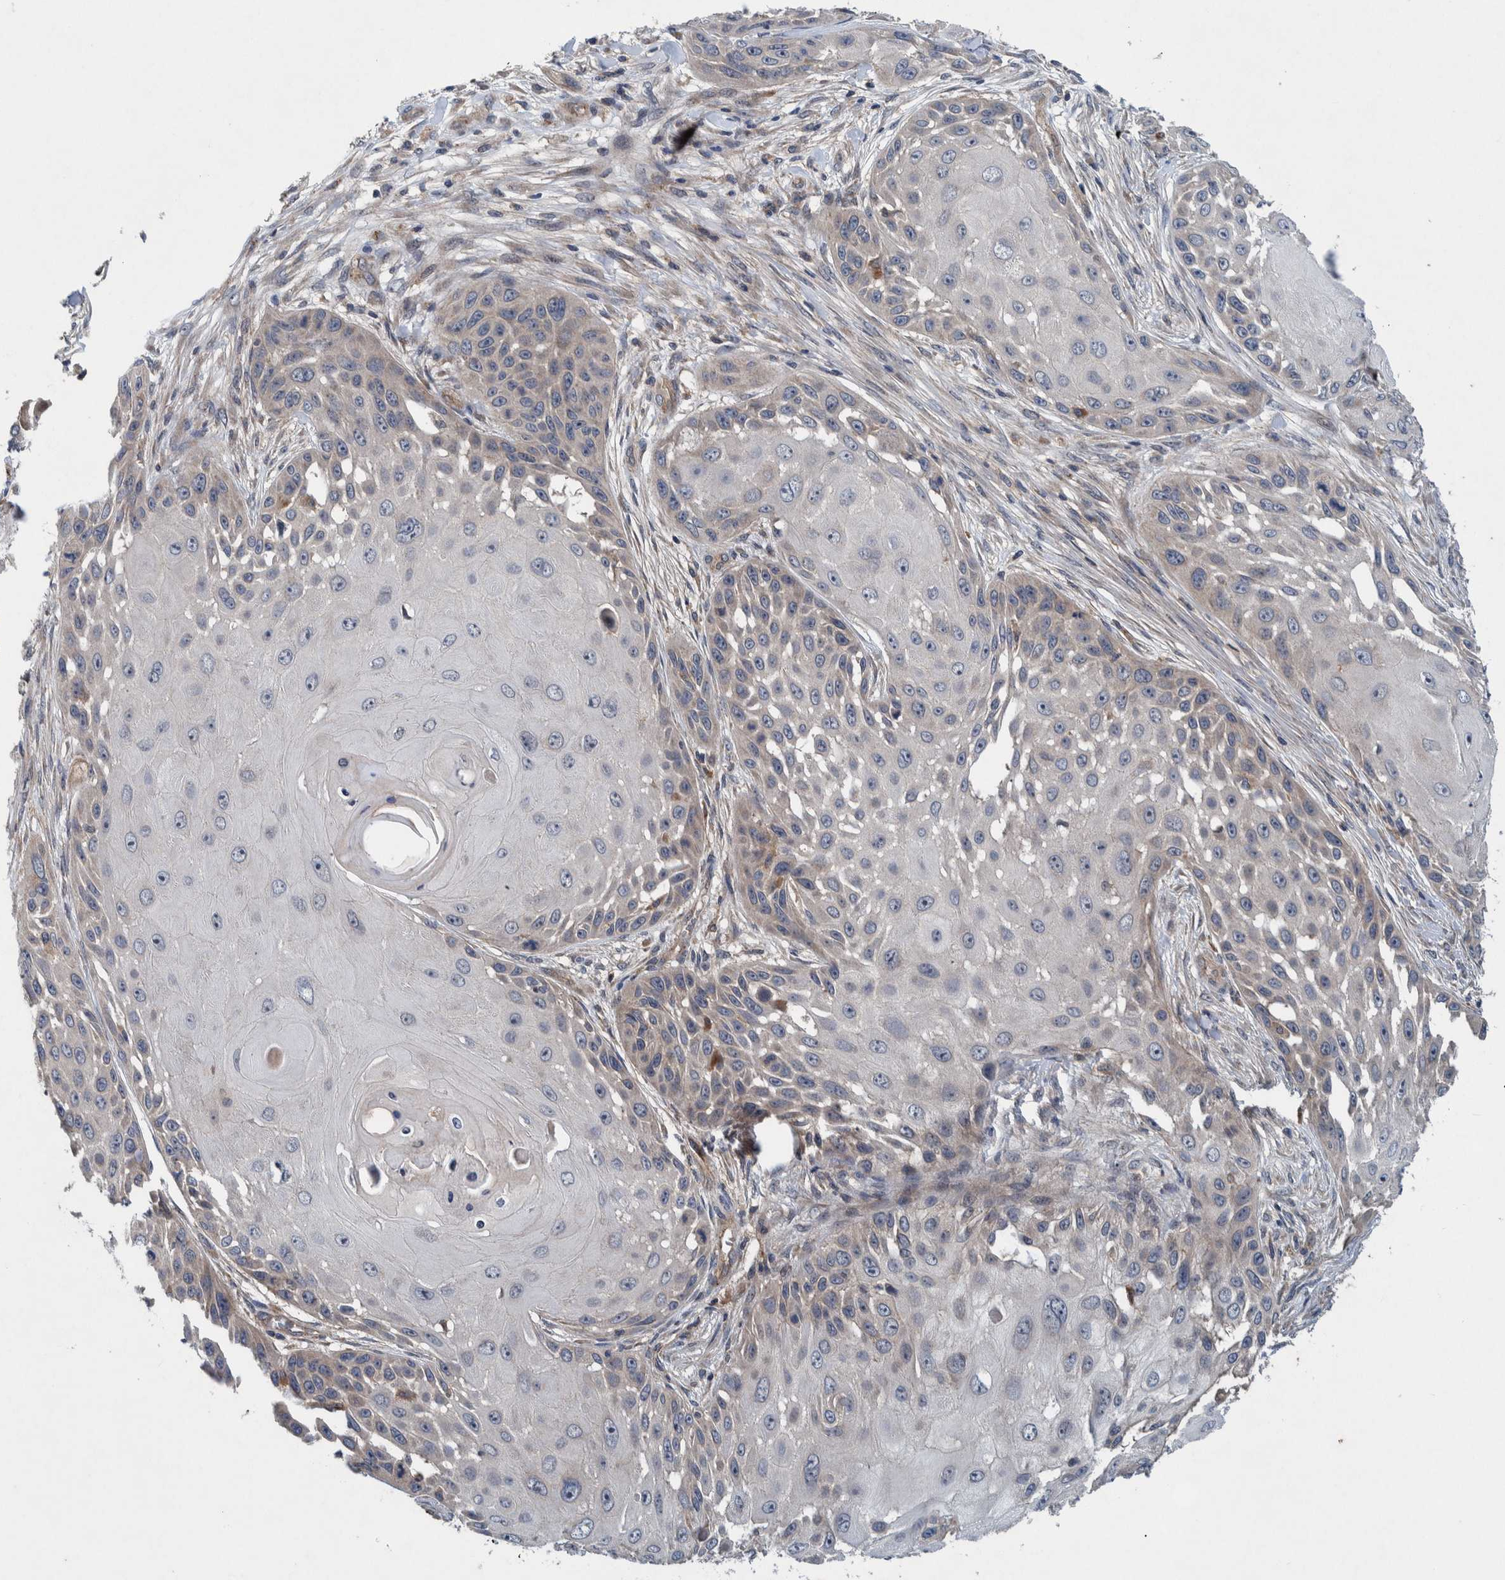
{"staining": {"intensity": "negative", "quantity": "none", "location": "none"}, "tissue": "skin cancer", "cell_type": "Tumor cells", "image_type": "cancer", "snomed": [{"axis": "morphology", "description": "Squamous cell carcinoma, NOS"}, {"axis": "topography", "description": "Skin"}], "caption": "High power microscopy photomicrograph of an IHC histopathology image of skin cancer (squamous cell carcinoma), revealing no significant positivity in tumor cells.", "gene": "ITIH3", "patient": {"sex": "female", "age": 44}}